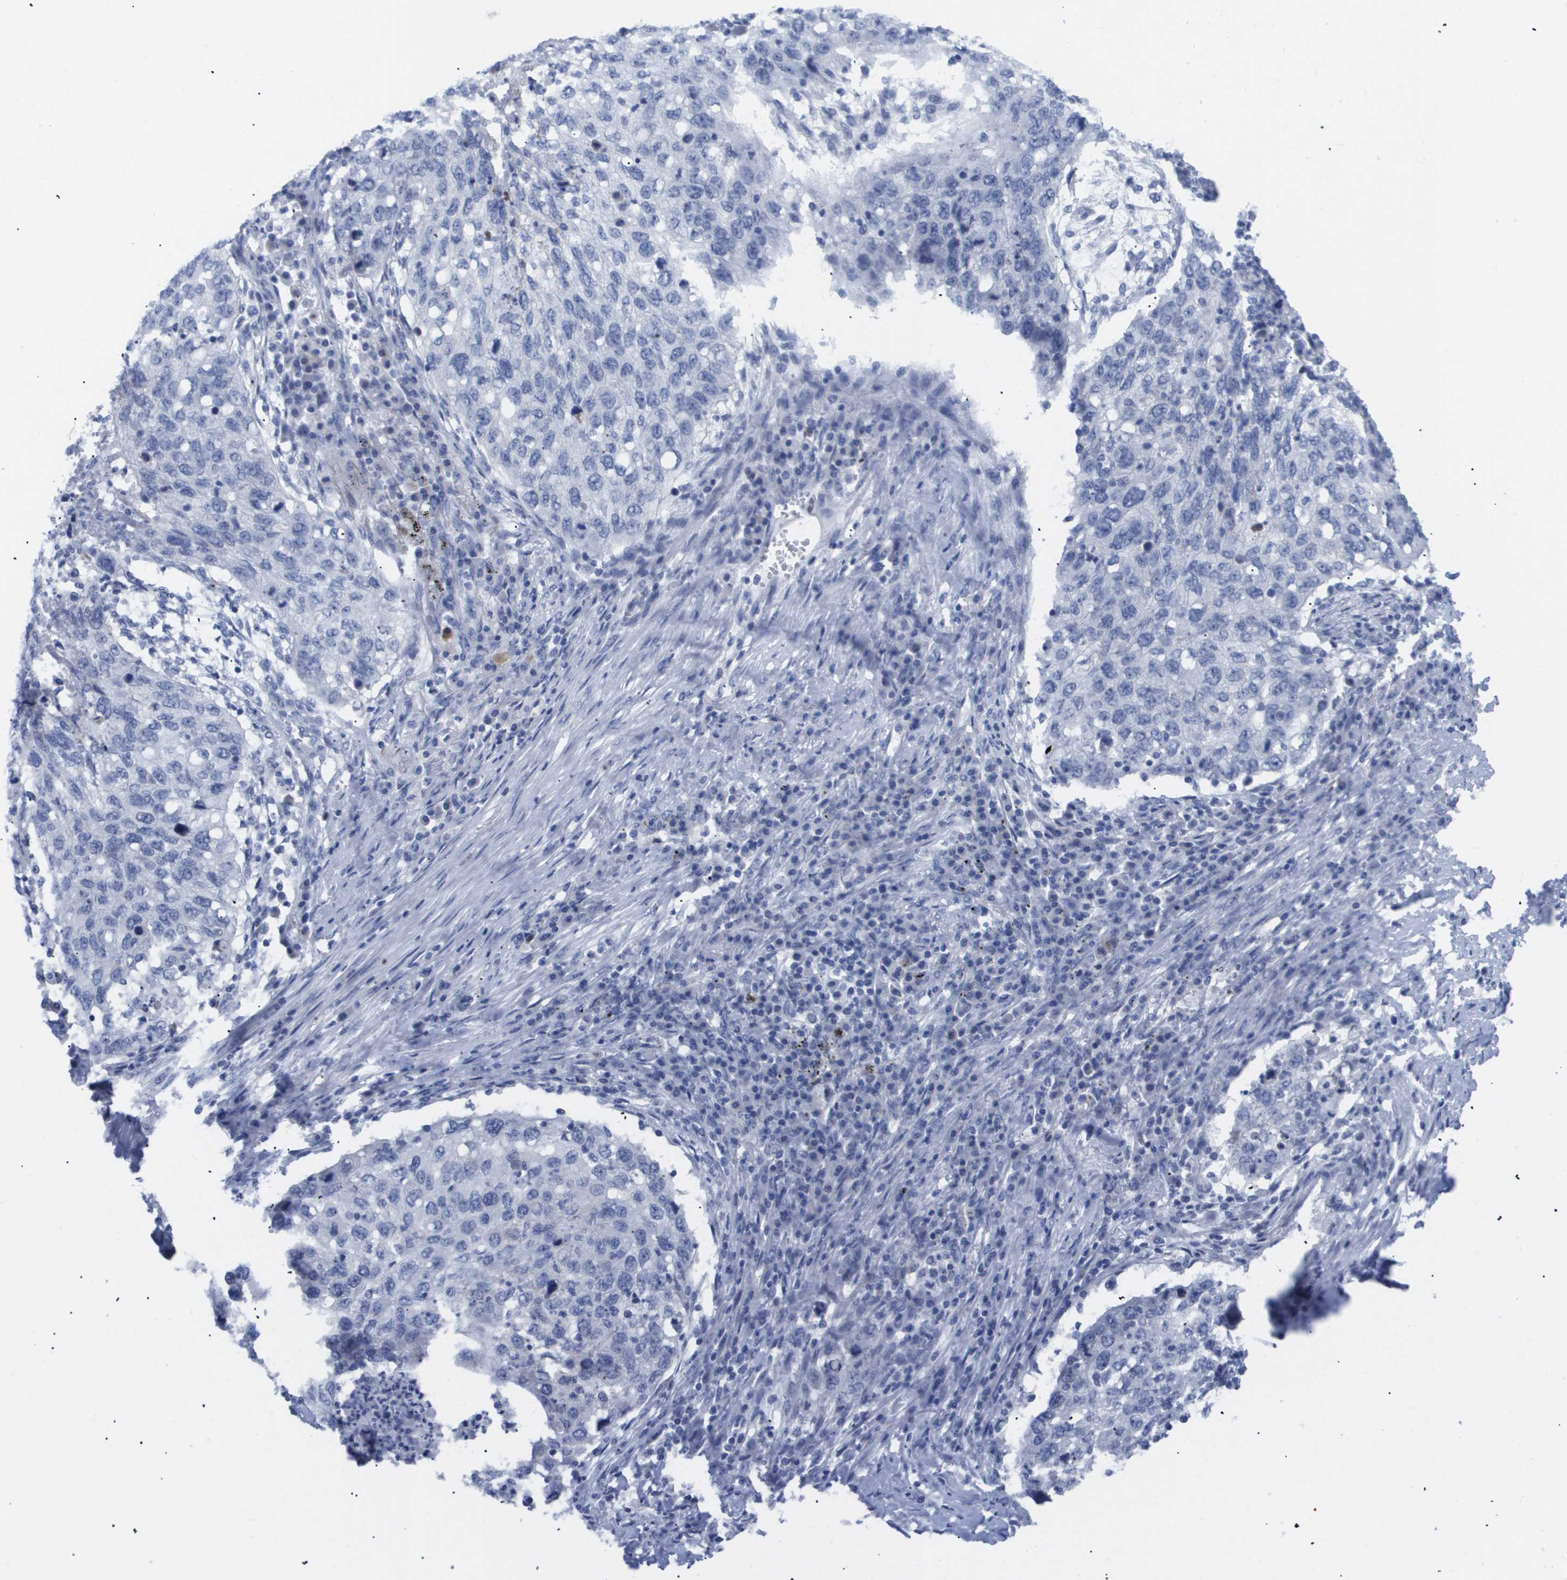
{"staining": {"intensity": "negative", "quantity": "none", "location": "none"}, "tissue": "lung cancer", "cell_type": "Tumor cells", "image_type": "cancer", "snomed": [{"axis": "morphology", "description": "Squamous cell carcinoma, NOS"}, {"axis": "topography", "description": "Lung"}], "caption": "Protein analysis of lung cancer (squamous cell carcinoma) shows no significant positivity in tumor cells. The staining is performed using DAB (3,3'-diaminobenzidine) brown chromogen with nuclei counter-stained in using hematoxylin.", "gene": "CAV3", "patient": {"sex": "female", "age": 63}}